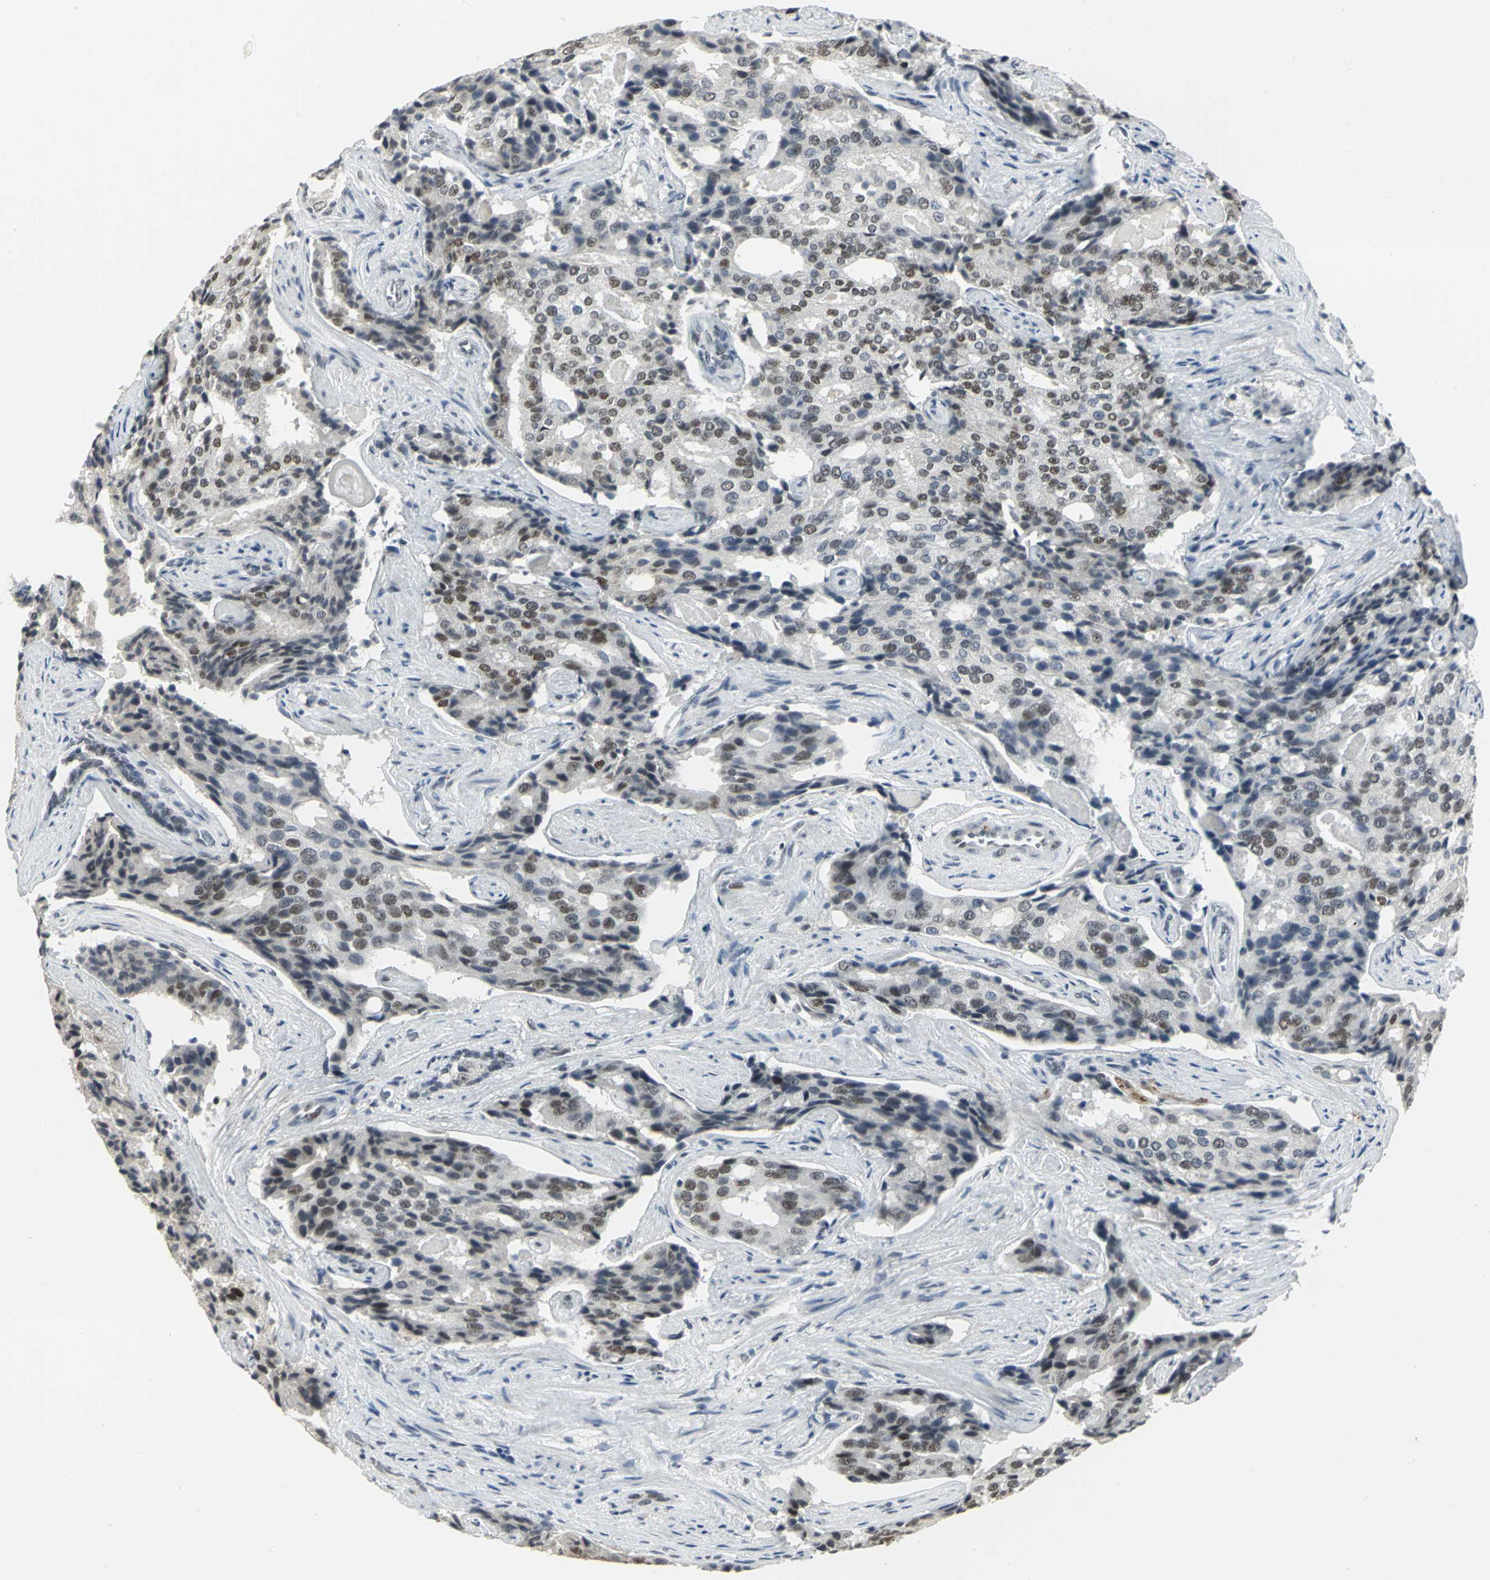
{"staining": {"intensity": "moderate", "quantity": ">75%", "location": "nuclear"}, "tissue": "prostate cancer", "cell_type": "Tumor cells", "image_type": "cancer", "snomed": [{"axis": "morphology", "description": "Adenocarcinoma, High grade"}, {"axis": "topography", "description": "Prostate"}], "caption": "IHC (DAB) staining of high-grade adenocarcinoma (prostate) demonstrates moderate nuclear protein positivity in about >75% of tumor cells. (Brightfield microscopy of DAB IHC at high magnification).", "gene": "CBX3", "patient": {"sex": "male", "age": 58}}